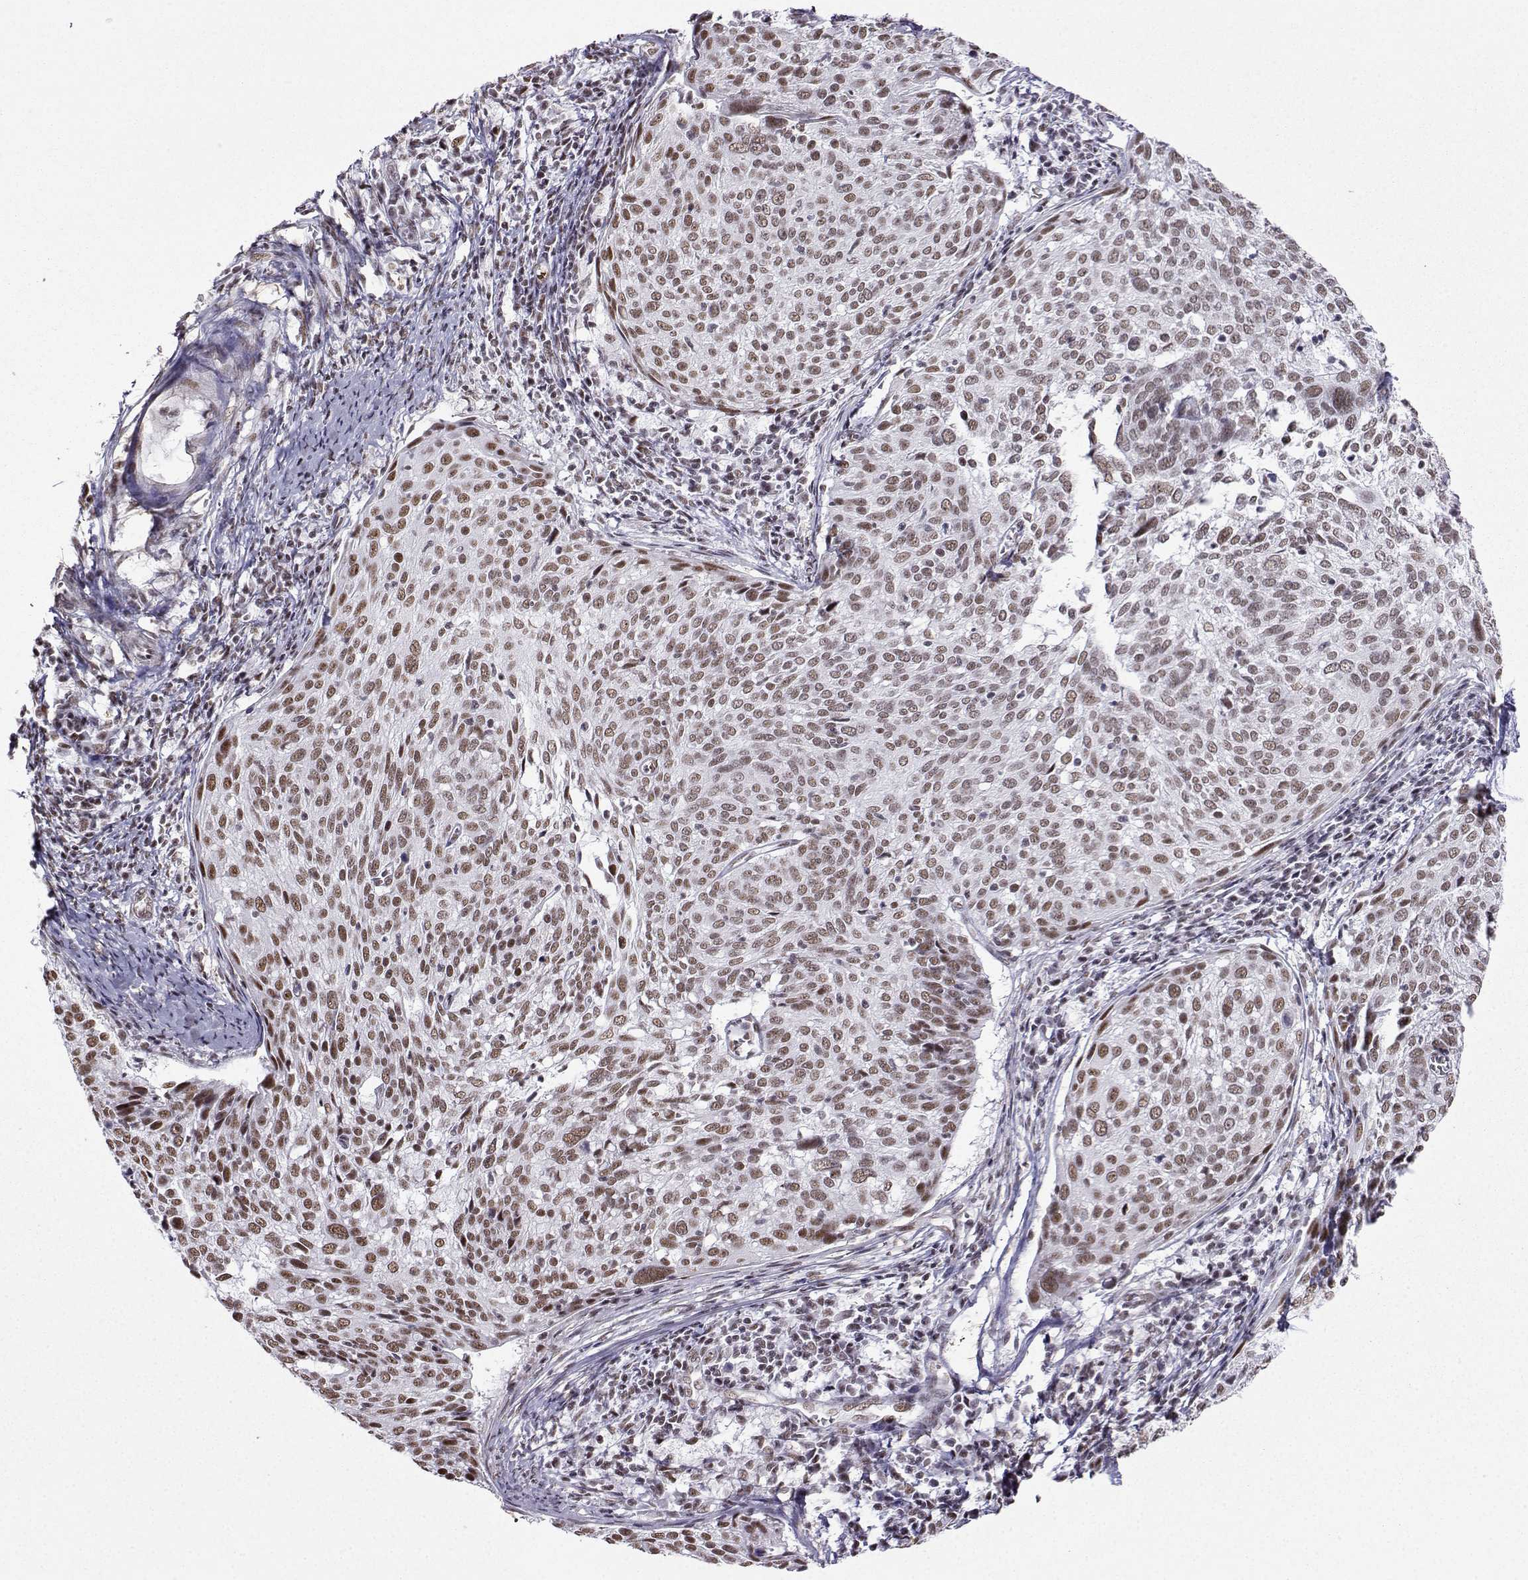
{"staining": {"intensity": "moderate", "quantity": ">75%", "location": "nuclear"}, "tissue": "cervical cancer", "cell_type": "Tumor cells", "image_type": "cancer", "snomed": [{"axis": "morphology", "description": "Squamous cell carcinoma, NOS"}, {"axis": "topography", "description": "Cervix"}], "caption": "The image shows staining of cervical cancer (squamous cell carcinoma), revealing moderate nuclear protein expression (brown color) within tumor cells.", "gene": "CCNK", "patient": {"sex": "female", "age": 39}}